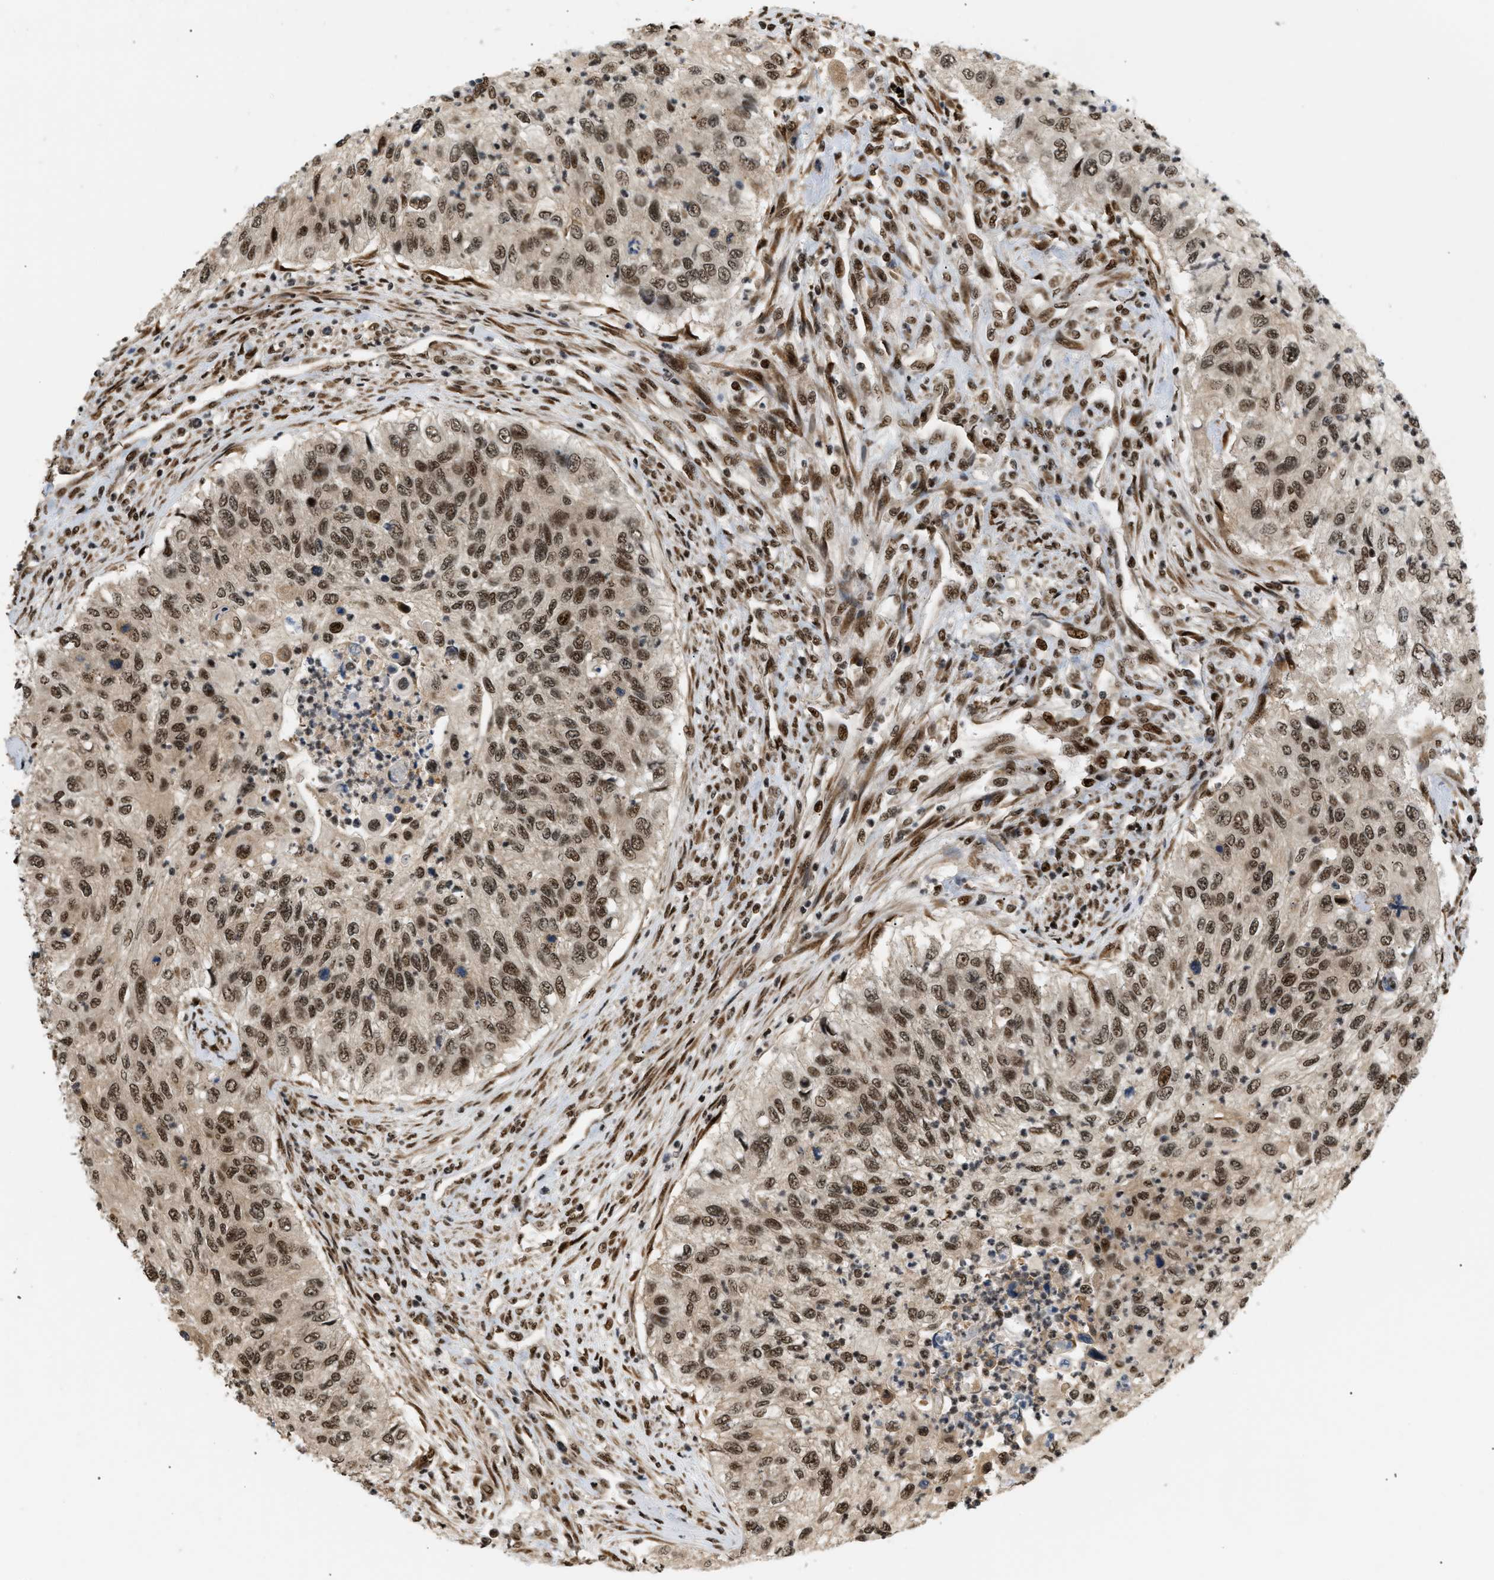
{"staining": {"intensity": "moderate", "quantity": ">75%", "location": "nuclear"}, "tissue": "urothelial cancer", "cell_type": "Tumor cells", "image_type": "cancer", "snomed": [{"axis": "morphology", "description": "Urothelial carcinoma, High grade"}, {"axis": "topography", "description": "Urinary bladder"}], "caption": "The histopathology image exhibits immunohistochemical staining of urothelial carcinoma (high-grade). There is moderate nuclear expression is appreciated in about >75% of tumor cells.", "gene": "RBM5", "patient": {"sex": "female", "age": 60}}